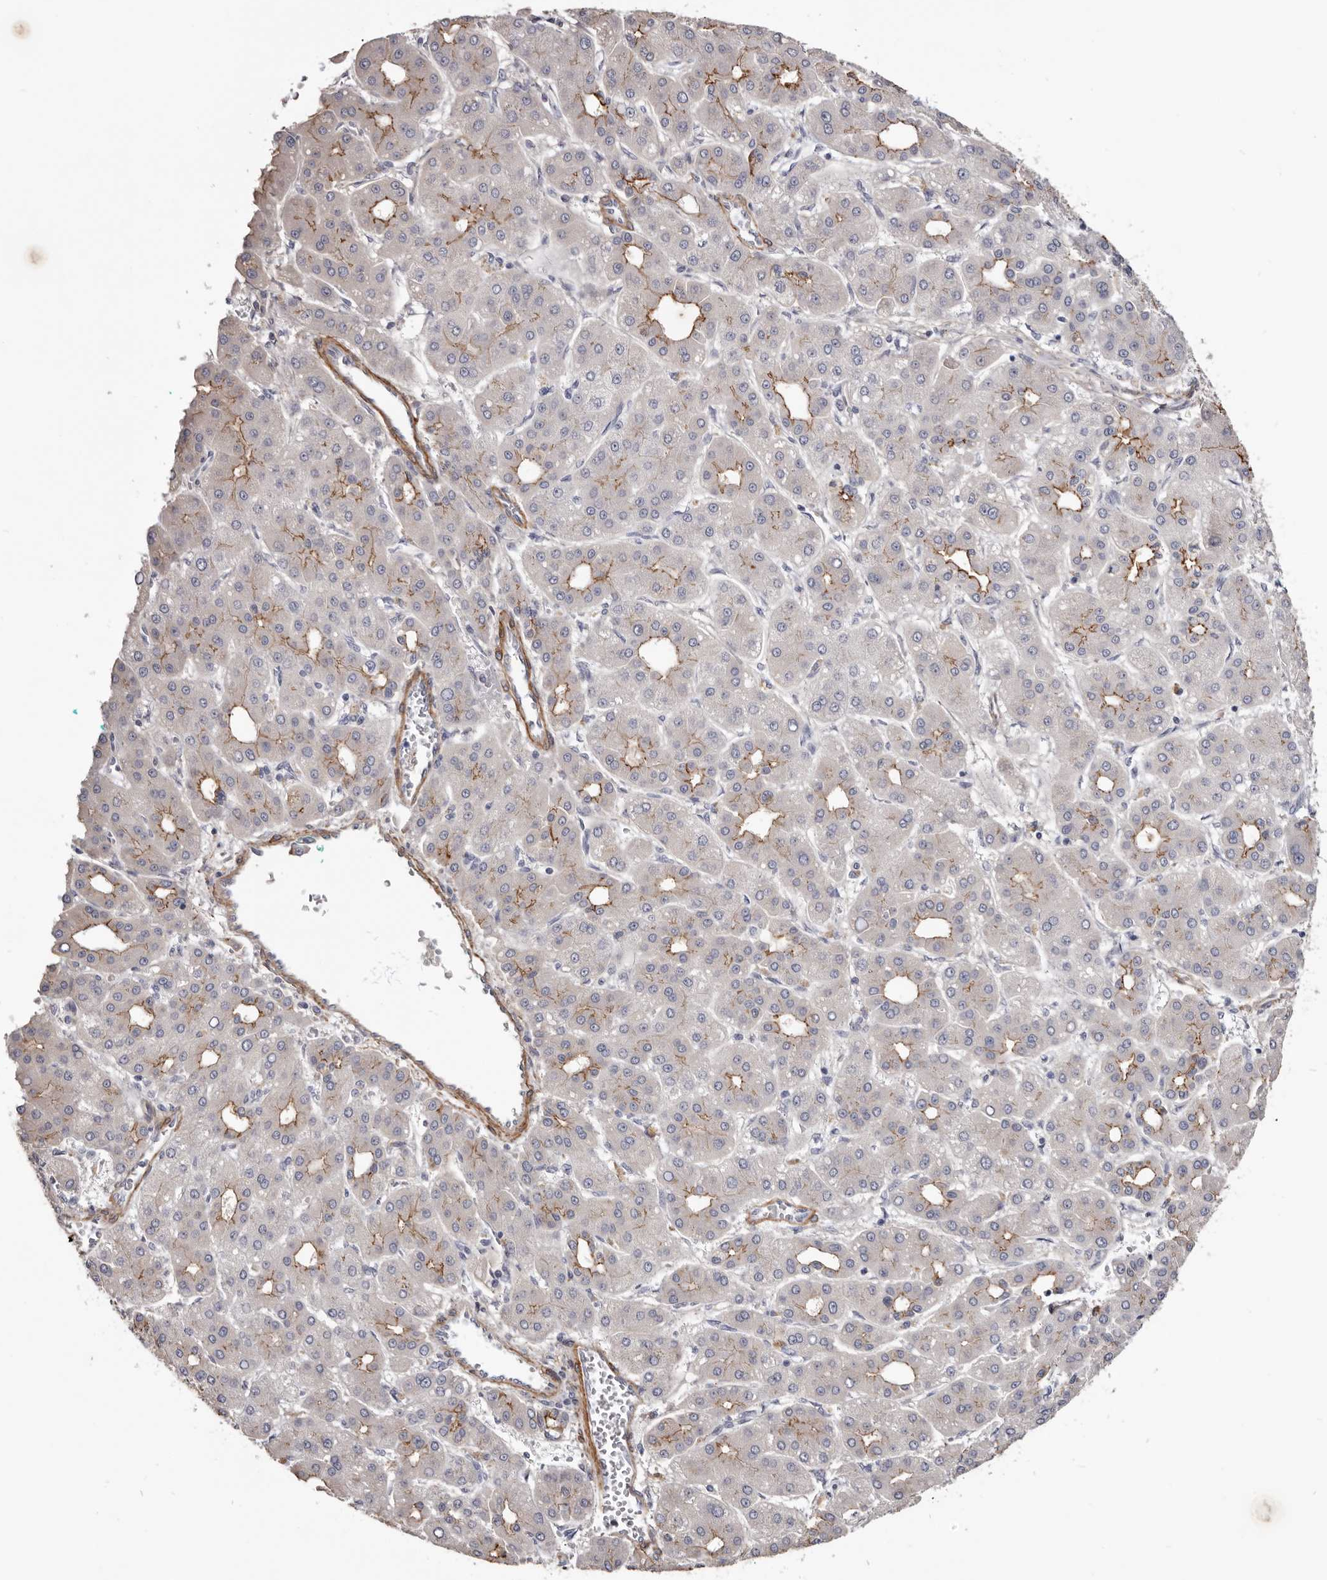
{"staining": {"intensity": "moderate", "quantity": "25%-75%", "location": "cytoplasmic/membranous"}, "tissue": "liver cancer", "cell_type": "Tumor cells", "image_type": "cancer", "snomed": [{"axis": "morphology", "description": "Carcinoma, Hepatocellular, NOS"}, {"axis": "topography", "description": "Liver"}], "caption": "Tumor cells display moderate cytoplasmic/membranous positivity in about 25%-75% of cells in hepatocellular carcinoma (liver).", "gene": "CGN", "patient": {"sex": "male", "age": 65}}